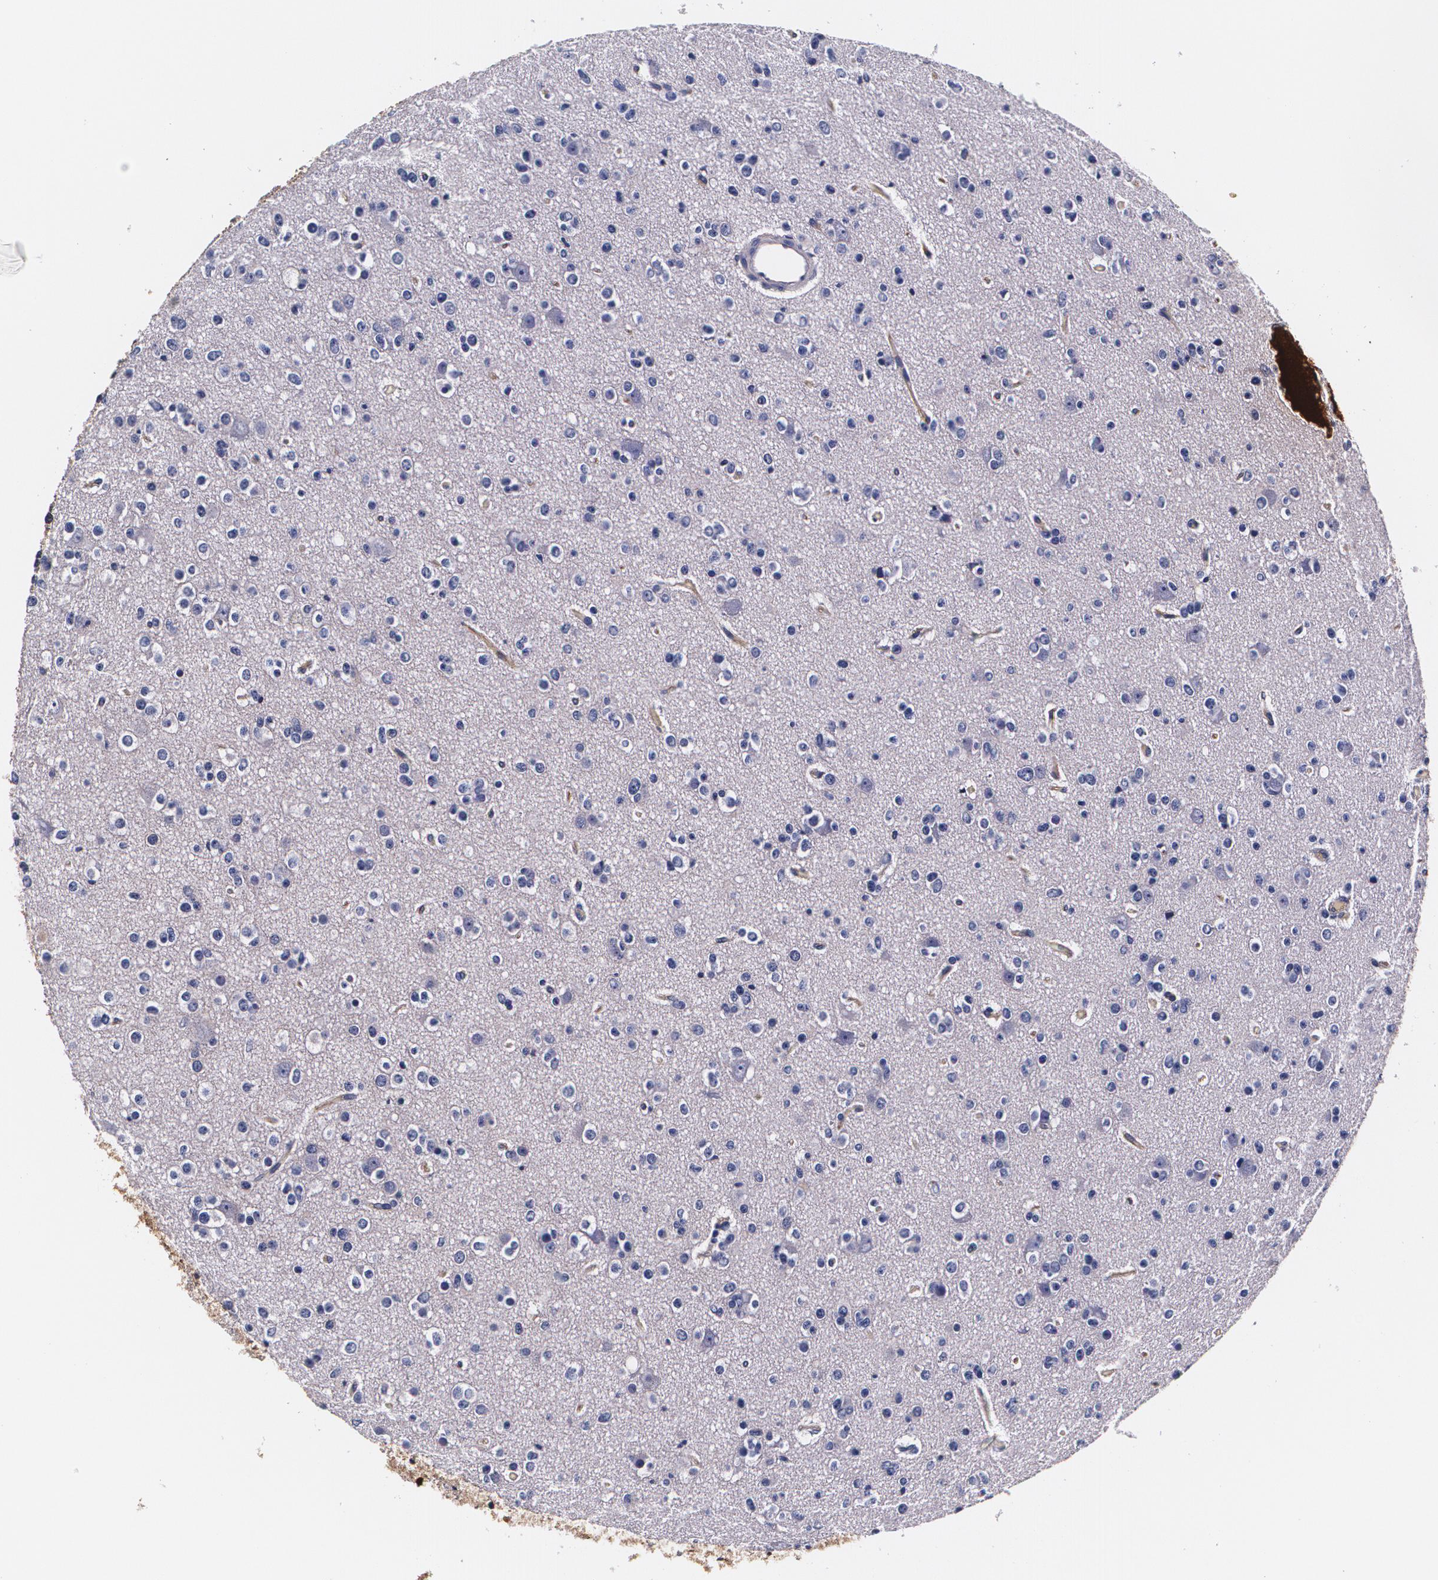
{"staining": {"intensity": "moderate", "quantity": "25%-75%", "location": "cytoplasmic/membranous"}, "tissue": "glioma", "cell_type": "Tumor cells", "image_type": "cancer", "snomed": [{"axis": "morphology", "description": "Glioma, malignant, Low grade"}, {"axis": "topography", "description": "Brain"}], "caption": "Glioma tissue shows moderate cytoplasmic/membranous staining in approximately 25%-75% of tumor cells (brown staining indicates protein expression, while blue staining denotes nuclei).", "gene": "TTR", "patient": {"sex": "male", "age": 42}}